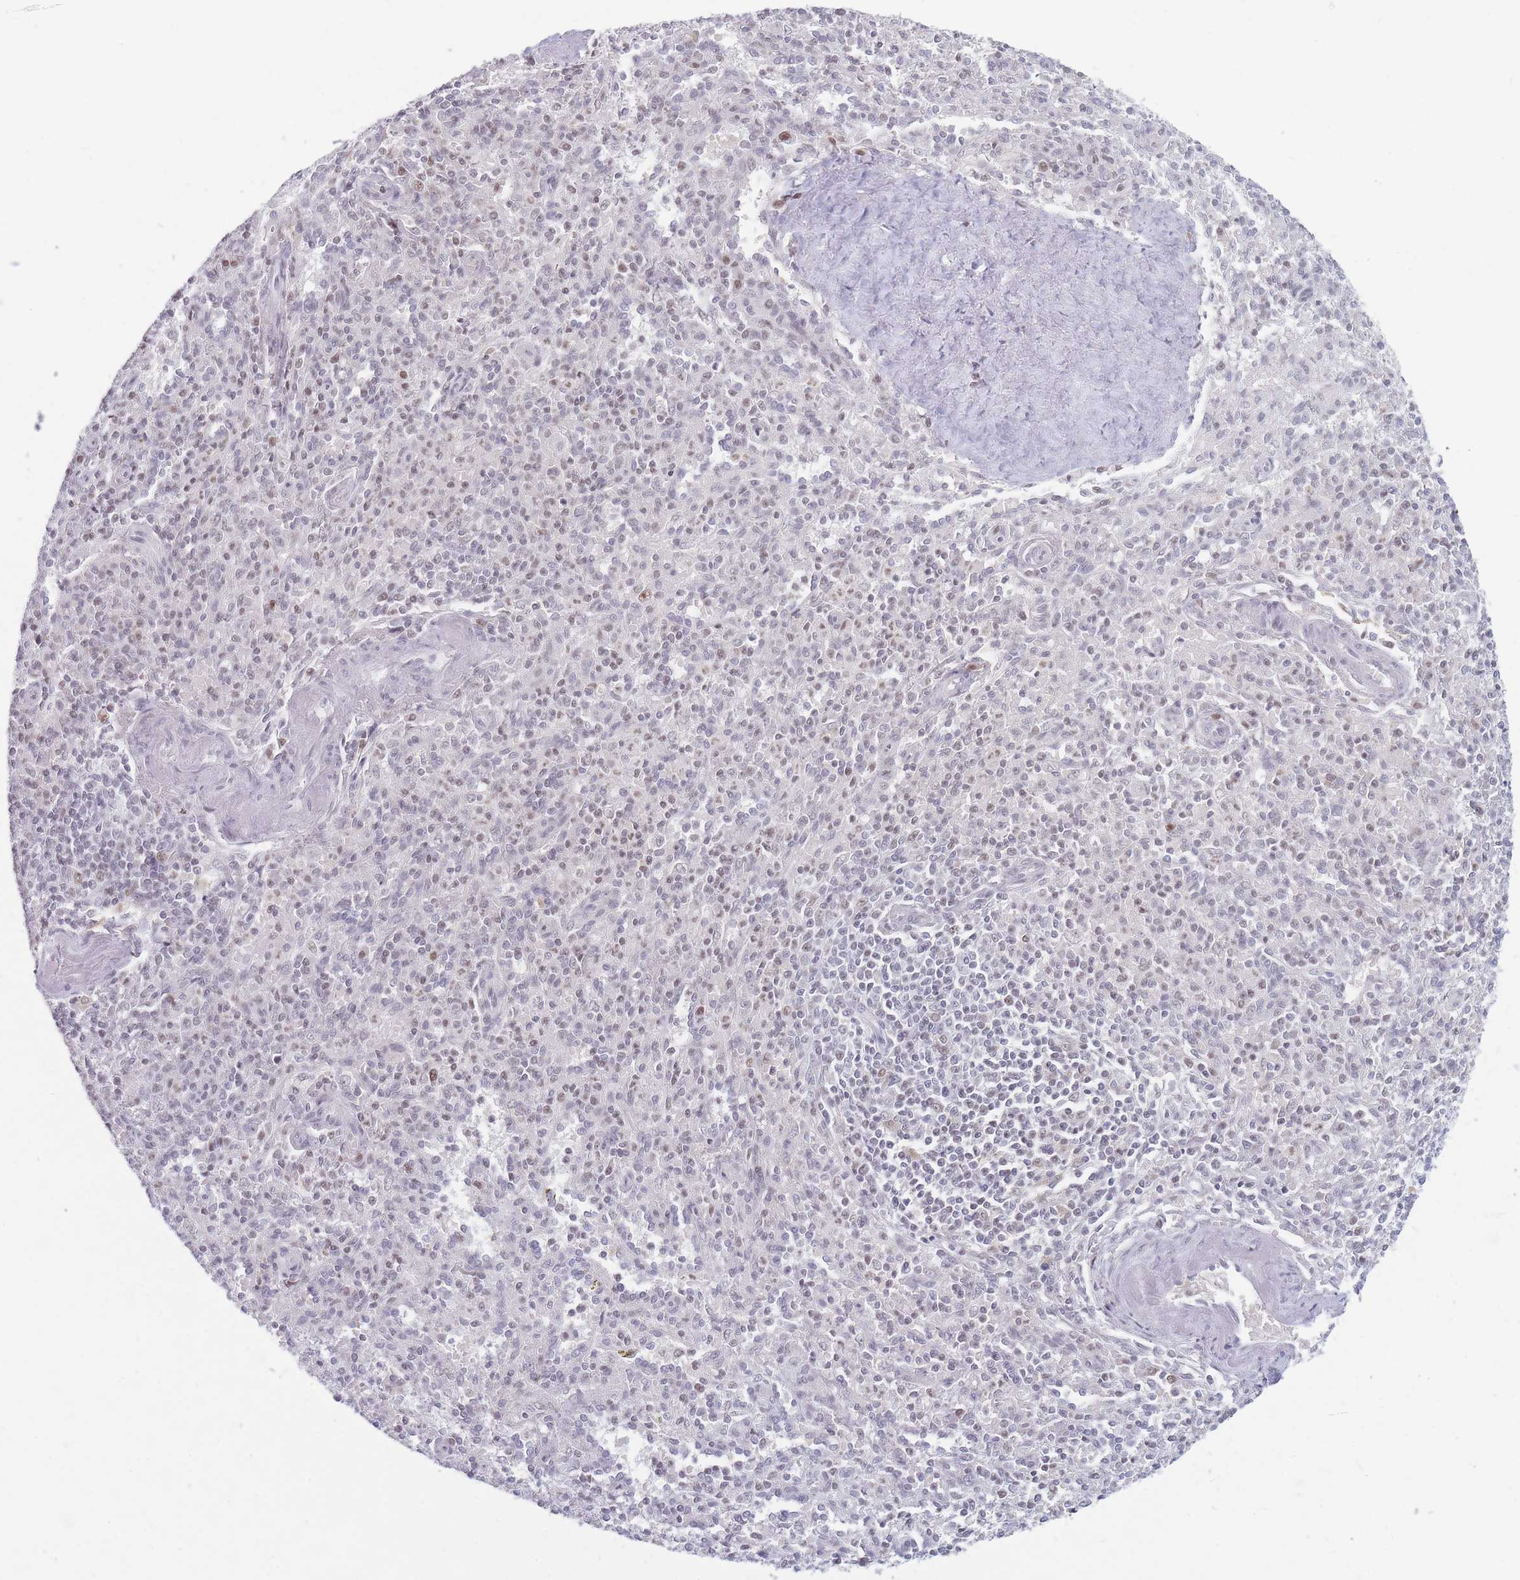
{"staining": {"intensity": "weak", "quantity": "25%-75%", "location": "nuclear"}, "tissue": "spleen", "cell_type": "Cells in red pulp", "image_type": "normal", "snomed": [{"axis": "morphology", "description": "Normal tissue, NOS"}, {"axis": "topography", "description": "Spleen"}], "caption": "Weak nuclear expression is seen in about 25%-75% of cells in red pulp in normal spleen.", "gene": "ARID3B", "patient": {"sex": "female", "age": 70}}